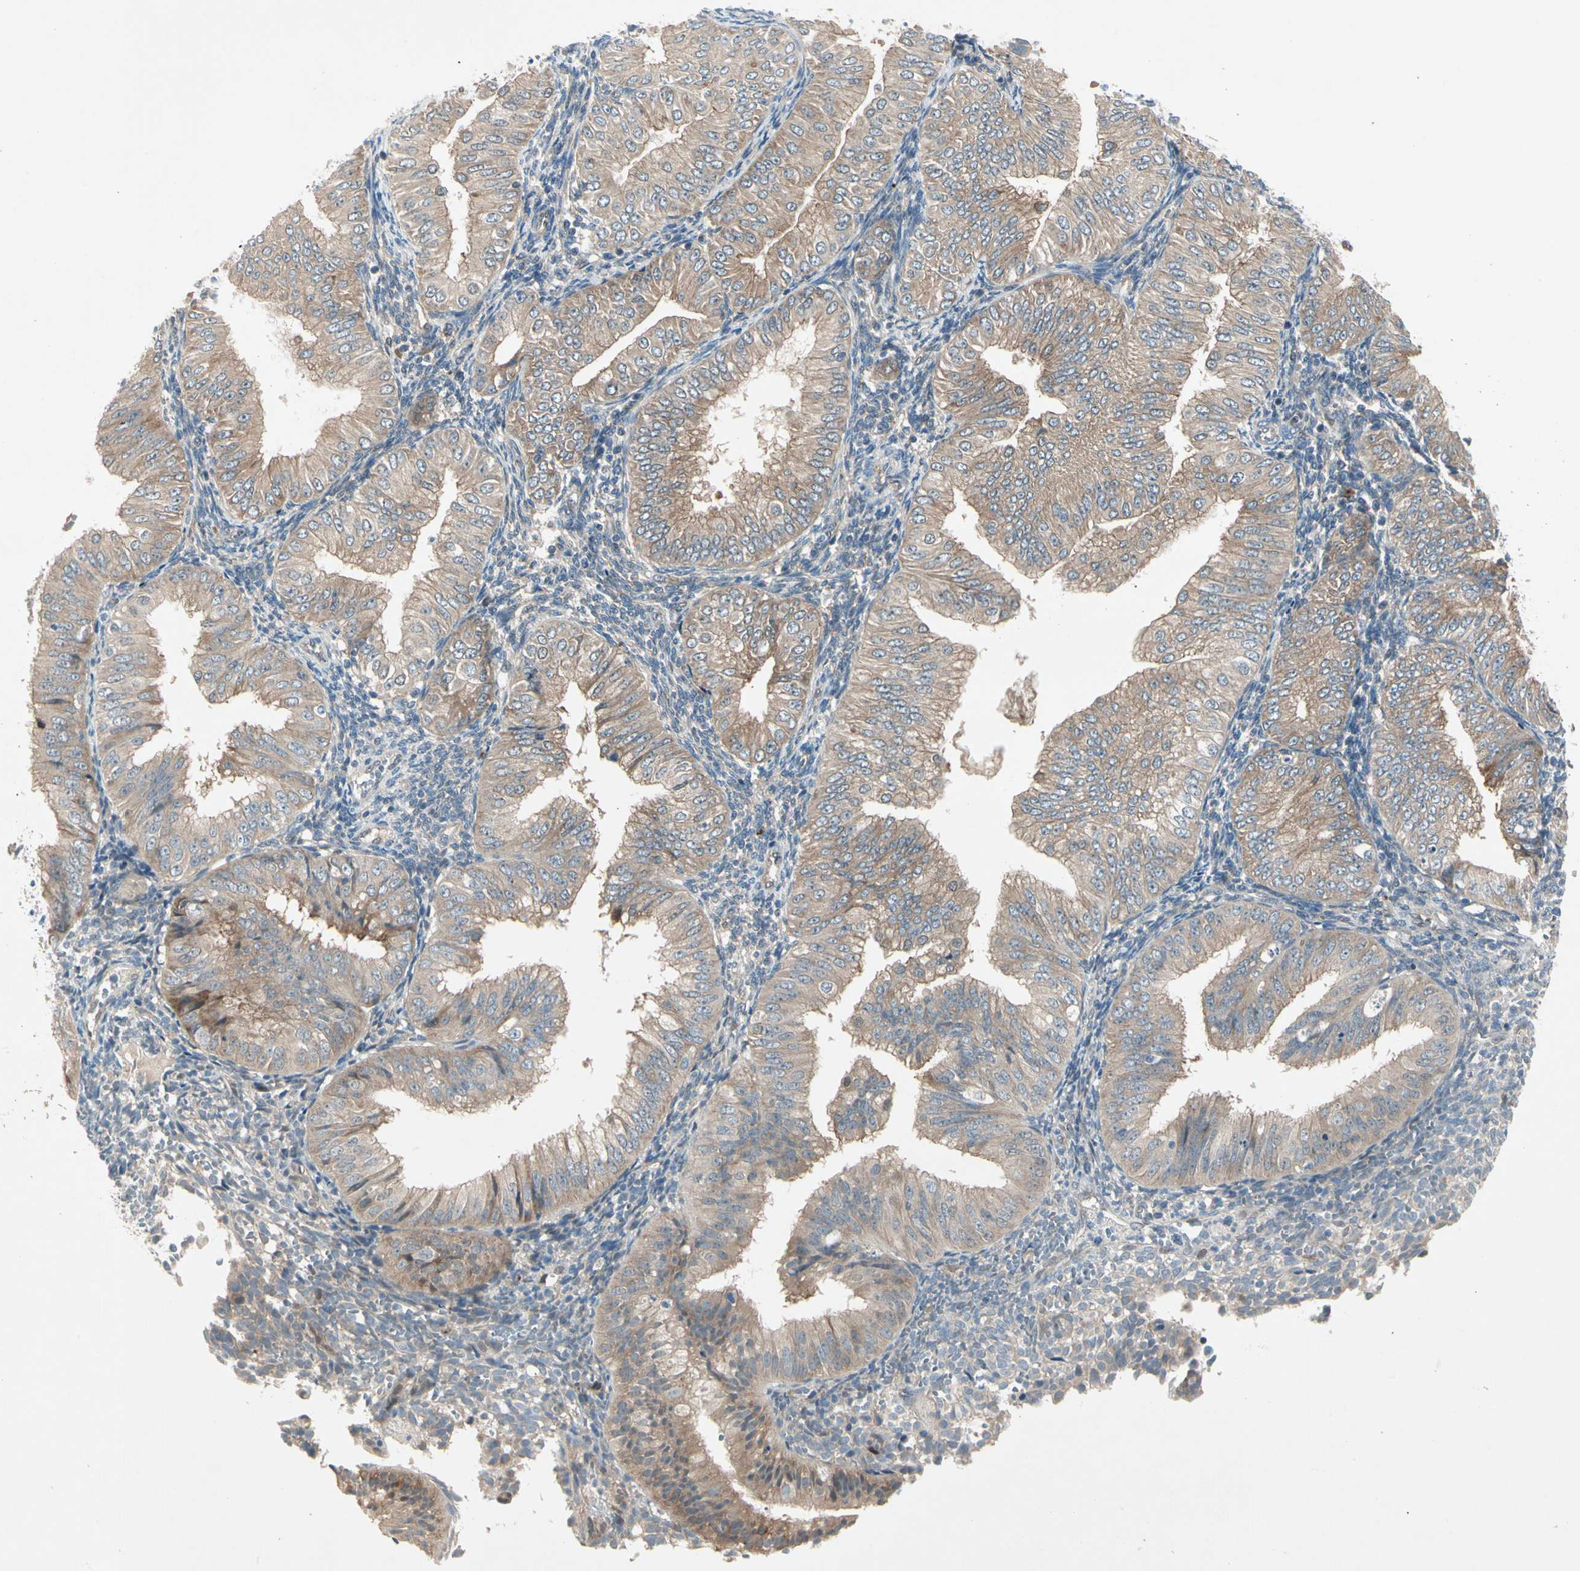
{"staining": {"intensity": "weak", "quantity": ">75%", "location": "cytoplasmic/membranous"}, "tissue": "endometrial cancer", "cell_type": "Tumor cells", "image_type": "cancer", "snomed": [{"axis": "morphology", "description": "Normal tissue, NOS"}, {"axis": "morphology", "description": "Adenocarcinoma, NOS"}, {"axis": "topography", "description": "Endometrium"}], "caption": "Tumor cells exhibit low levels of weak cytoplasmic/membranous expression in approximately >75% of cells in human endometrial cancer.", "gene": "IL1R1", "patient": {"sex": "female", "age": 53}}